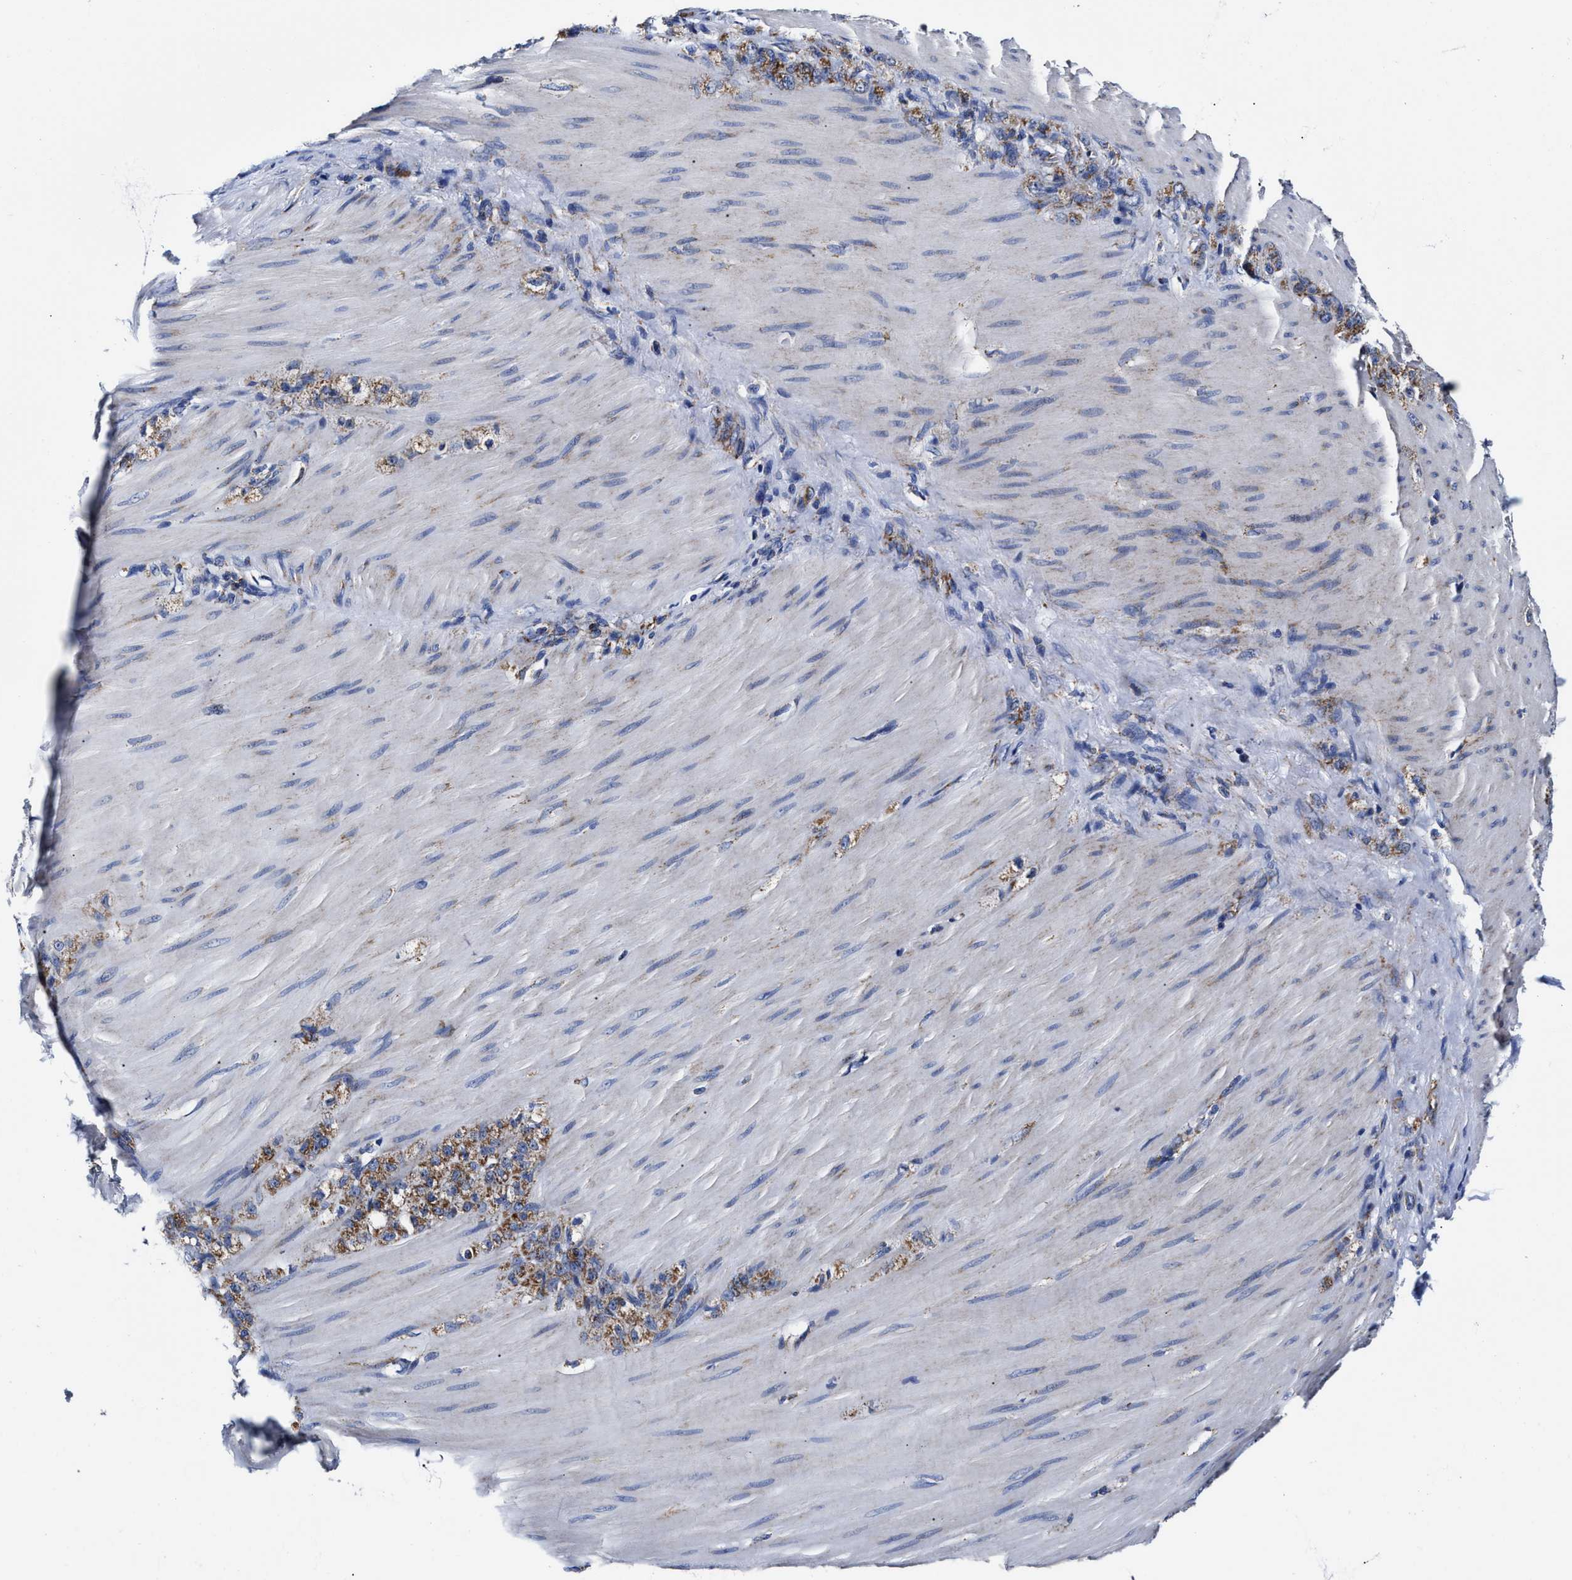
{"staining": {"intensity": "moderate", "quantity": ">75%", "location": "cytoplasmic/membranous"}, "tissue": "stomach cancer", "cell_type": "Tumor cells", "image_type": "cancer", "snomed": [{"axis": "morphology", "description": "Normal tissue, NOS"}, {"axis": "morphology", "description": "Adenocarcinoma, NOS"}, {"axis": "topography", "description": "Stomach"}], "caption": "This photomicrograph demonstrates IHC staining of human adenocarcinoma (stomach), with medium moderate cytoplasmic/membranous expression in about >75% of tumor cells.", "gene": "HINT2", "patient": {"sex": "male", "age": 82}}